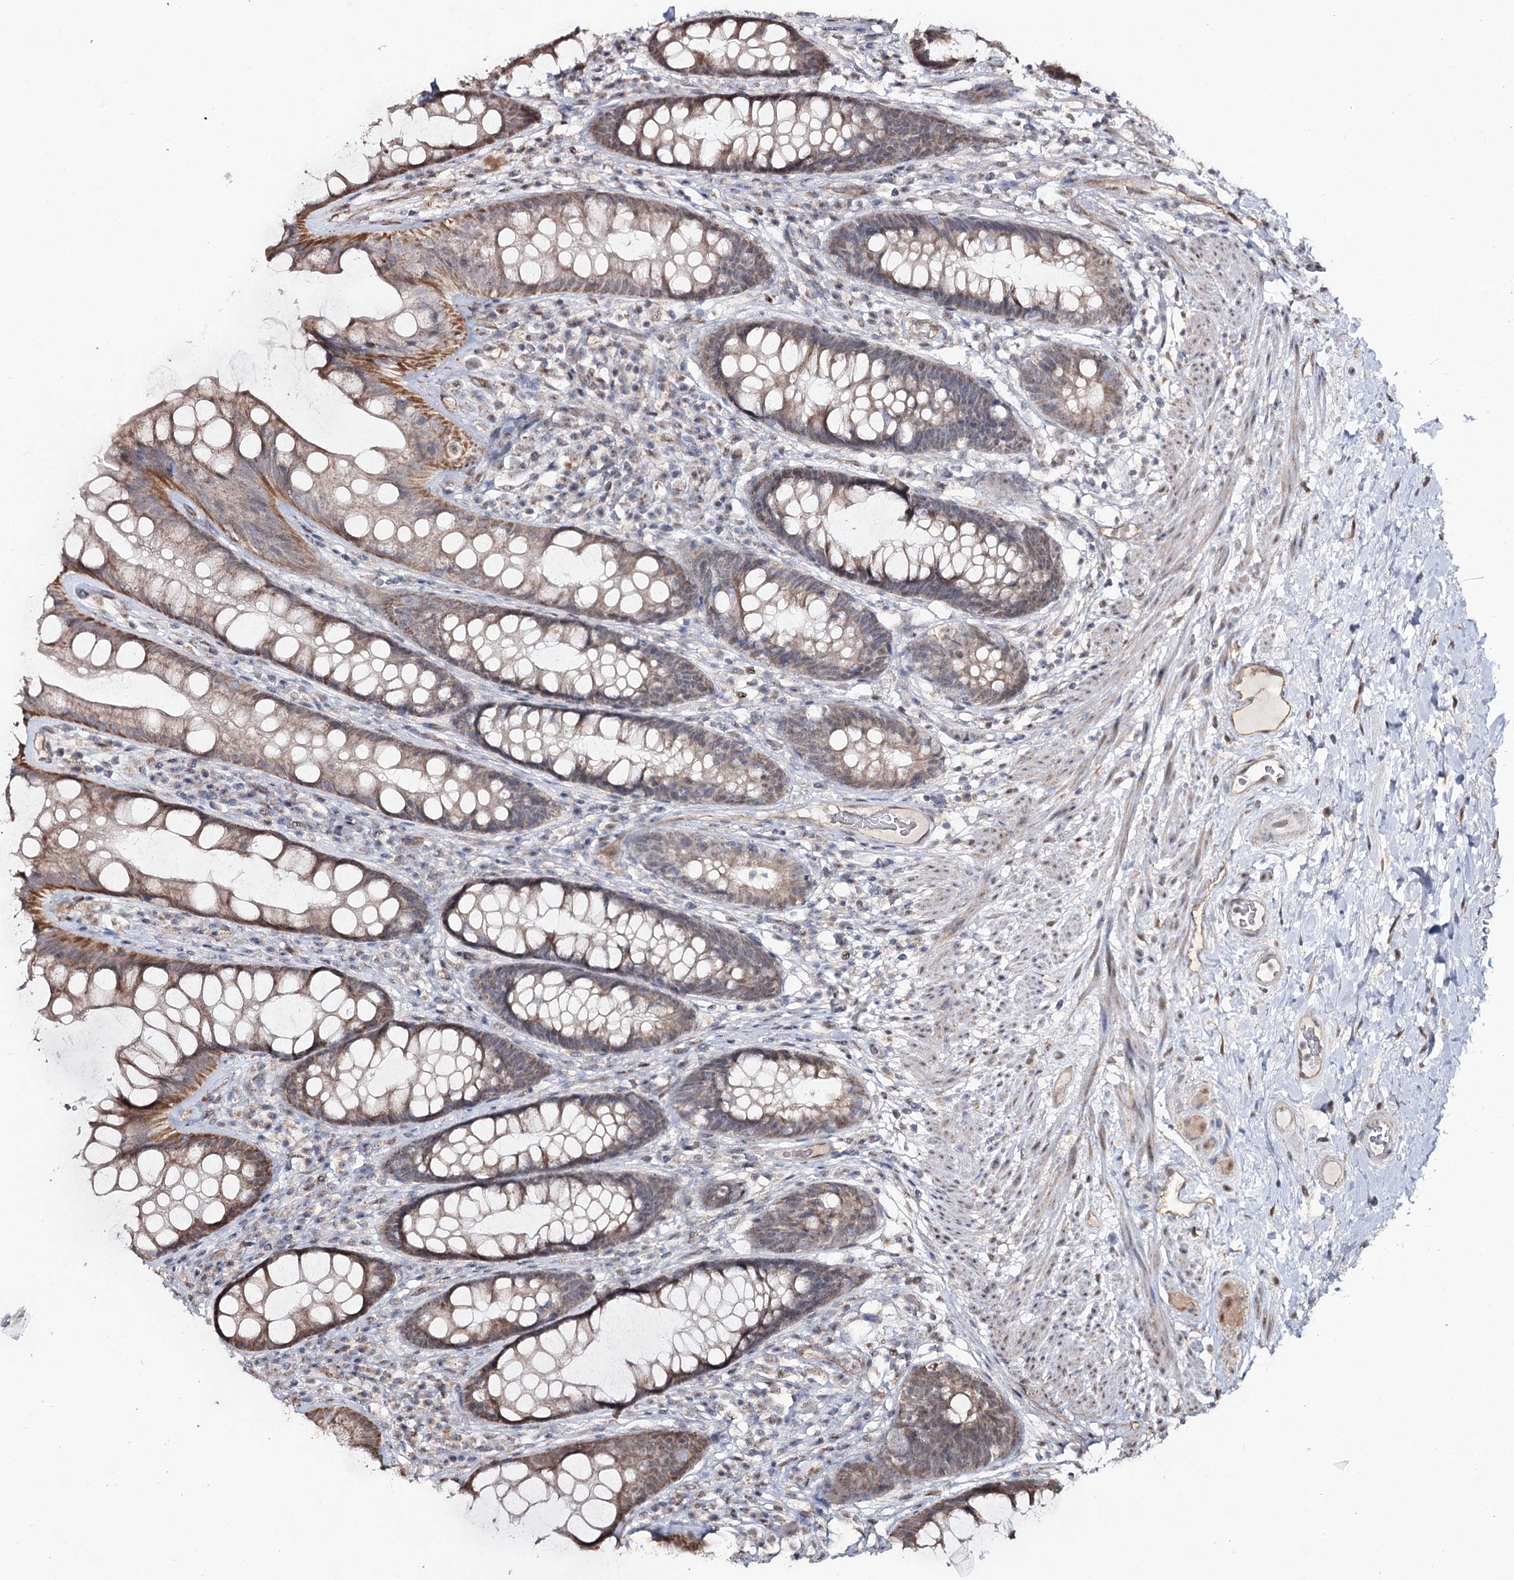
{"staining": {"intensity": "moderate", "quantity": ">75%", "location": "cytoplasmic/membranous"}, "tissue": "rectum", "cell_type": "Glandular cells", "image_type": "normal", "snomed": [{"axis": "morphology", "description": "Normal tissue, NOS"}, {"axis": "topography", "description": "Rectum"}], "caption": "Immunohistochemistry (IHC) (DAB (3,3'-diaminobenzidine)) staining of benign human rectum shows moderate cytoplasmic/membranous protein expression in about >75% of glandular cells.", "gene": "RUFY4", "patient": {"sex": "male", "age": 74}}